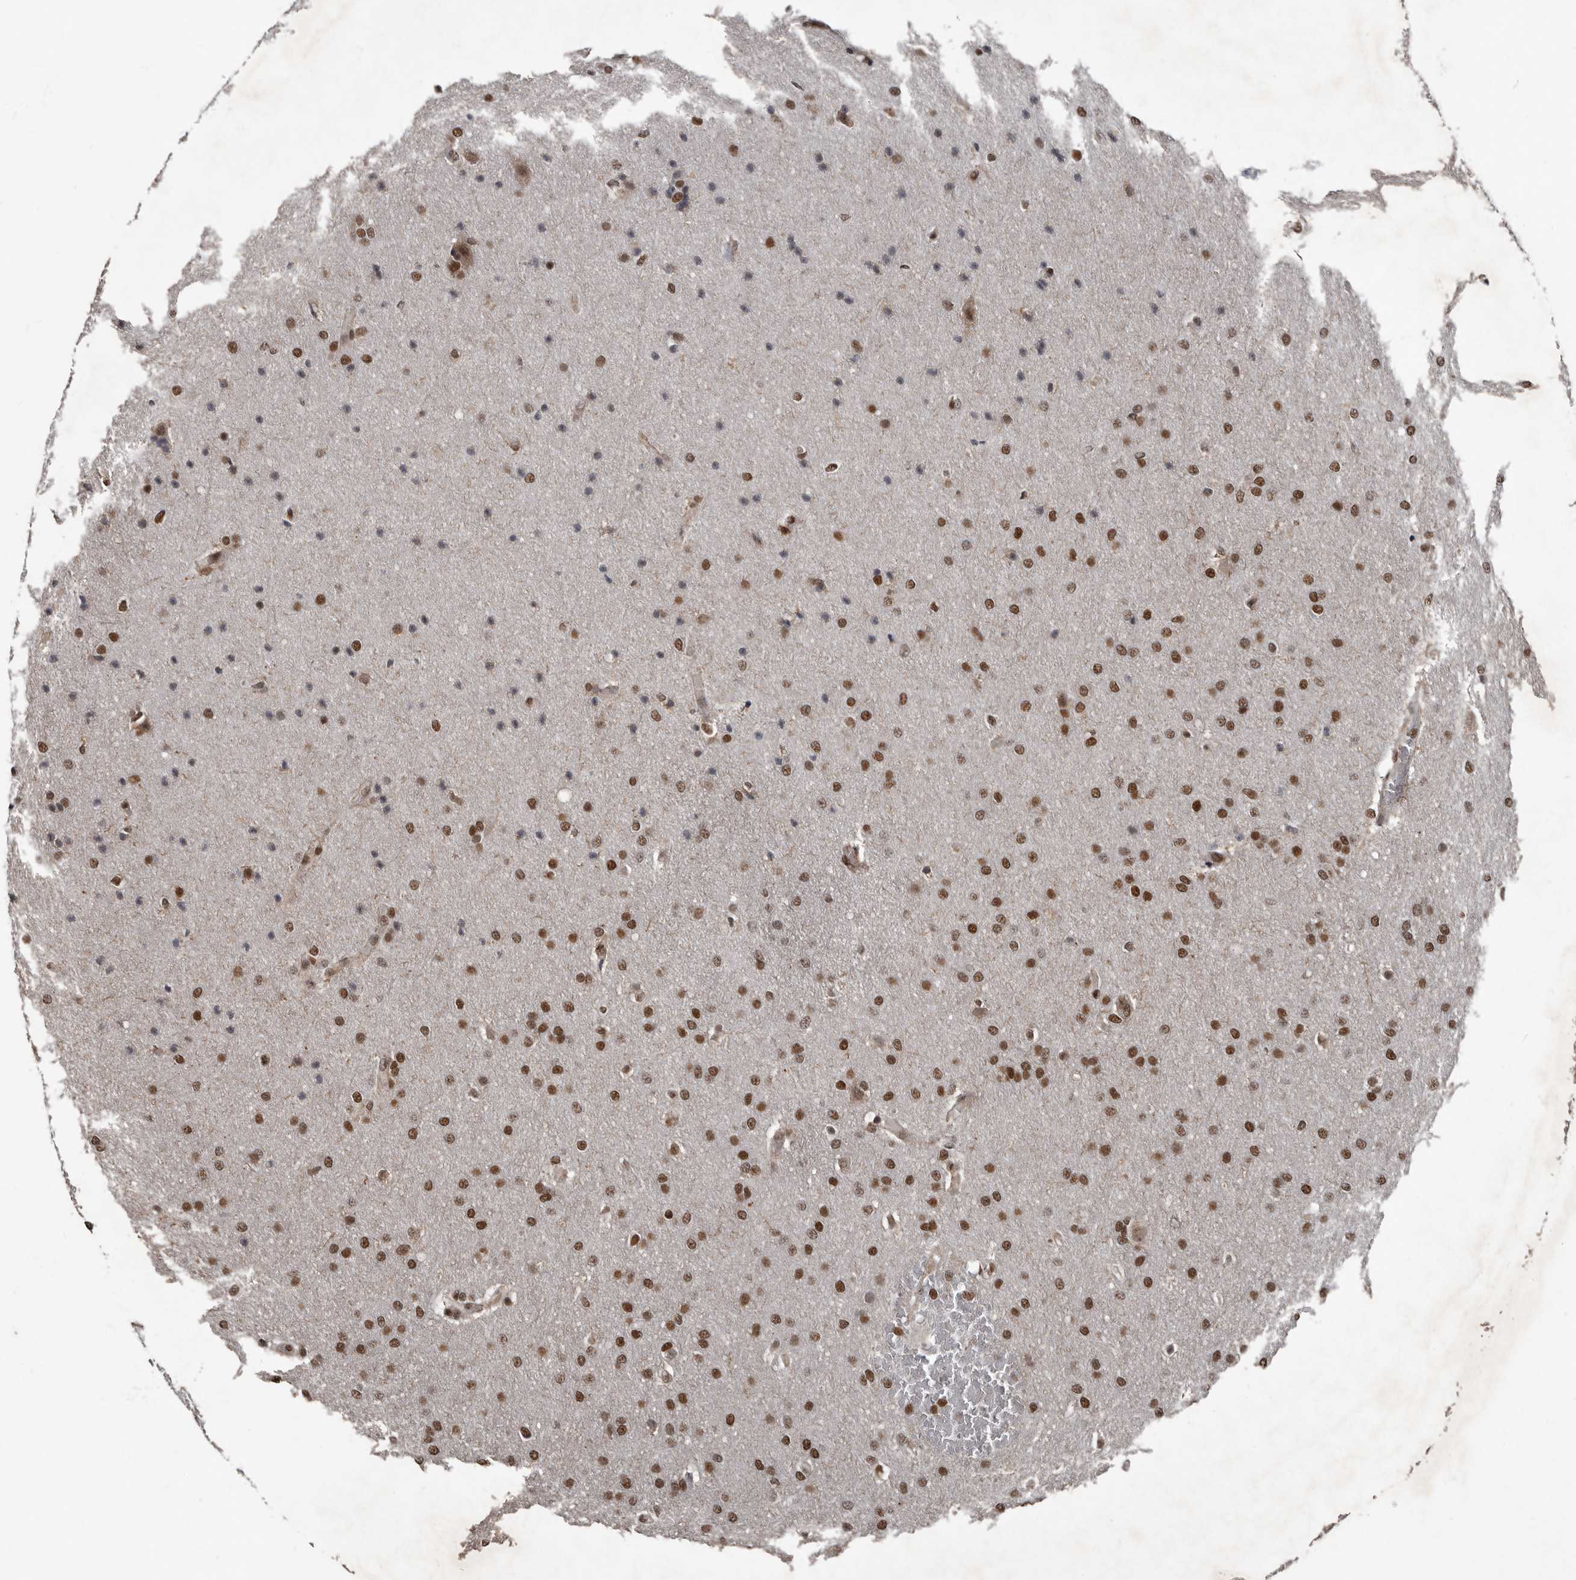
{"staining": {"intensity": "strong", "quantity": ">75%", "location": "nuclear"}, "tissue": "glioma", "cell_type": "Tumor cells", "image_type": "cancer", "snomed": [{"axis": "morphology", "description": "Glioma, malignant, Low grade"}, {"axis": "topography", "description": "Brain"}], "caption": "This histopathology image exhibits immunohistochemistry (IHC) staining of human malignant low-grade glioma, with high strong nuclear expression in approximately >75% of tumor cells.", "gene": "CHD1L", "patient": {"sex": "female", "age": 37}}